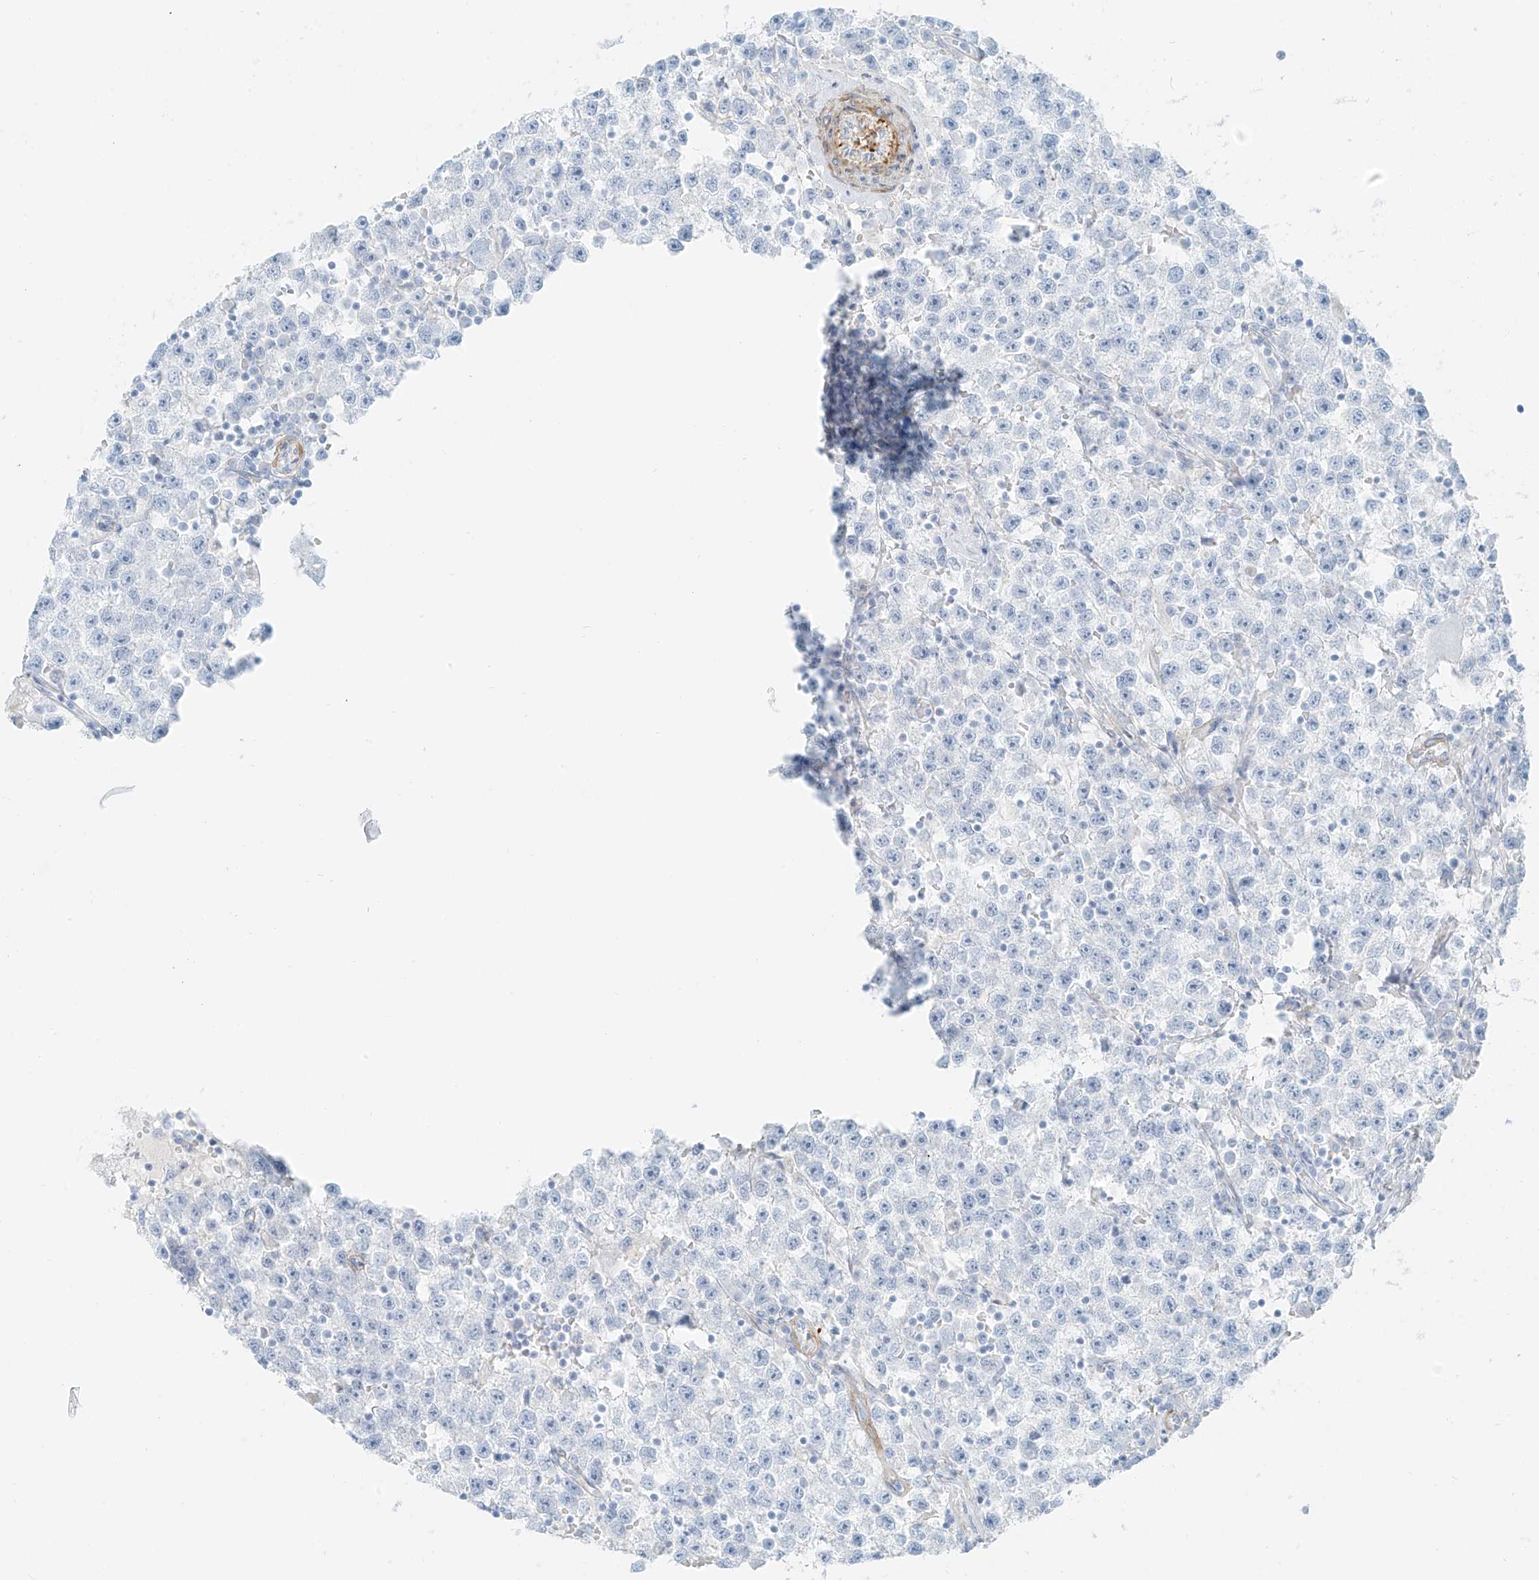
{"staining": {"intensity": "negative", "quantity": "none", "location": "none"}, "tissue": "testis cancer", "cell_type": "Tumor cells", "image_type": "cancer", "snomed": [{"axis": "morphology", "description": "Seminoma, NOS"}, {"axis": "topography", "description": "Testis"}], "caption": "High power microscopy histopathology image of an IHC micrograph of testis seminoma, revealing no significant positivity in tumor cells.", "gene": "SMCP", "patient": {"sex": "male", "age": 22}}